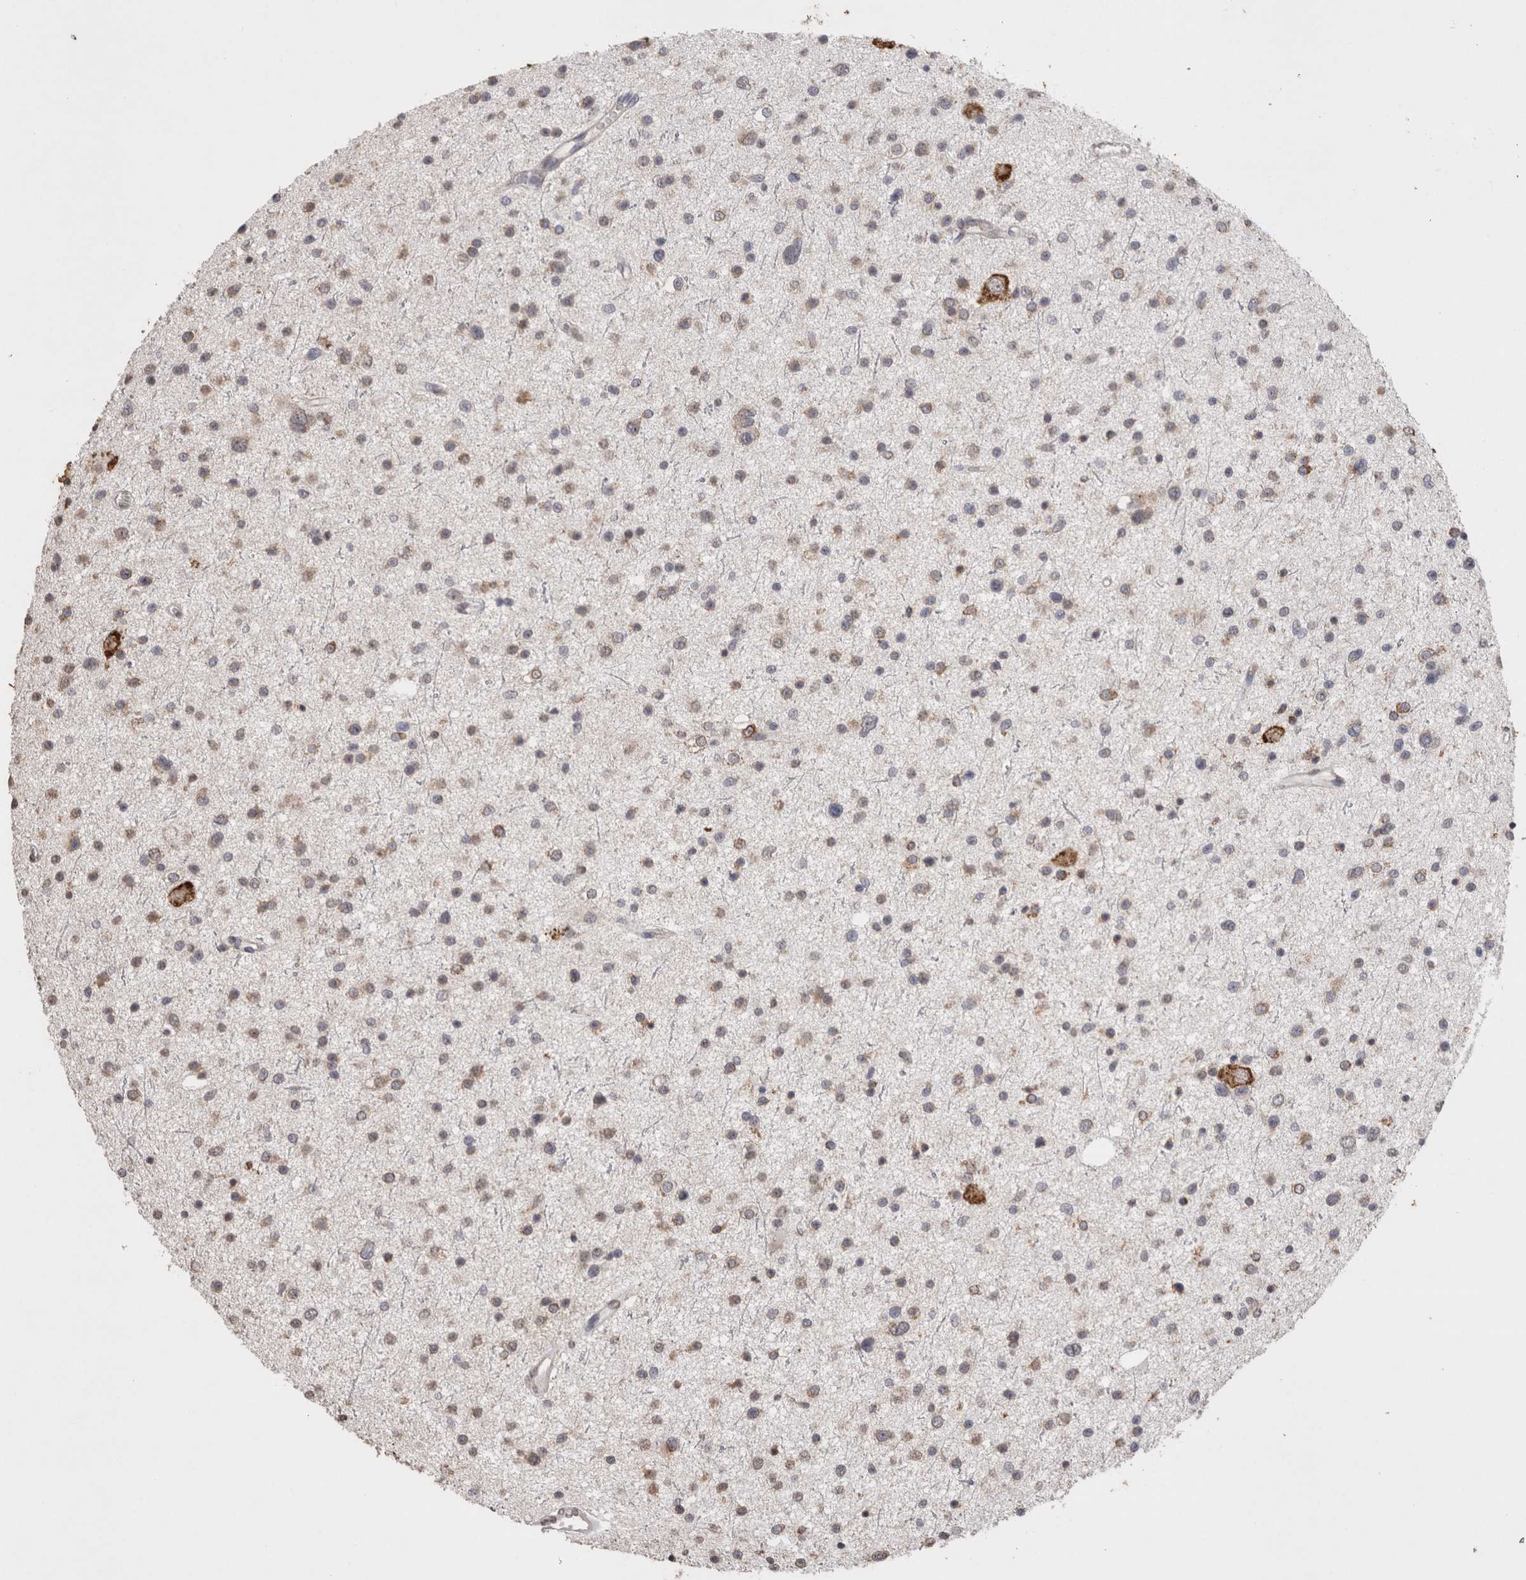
{"staining": {"intensity": "weak", "quantity": "25%-75%", "location": "cytoplasmic/membranous"}, "tissue": "glioma", "cell_type": "Tumor cells", "image_type": "cancer", "snomed": [{"axis": "morphology", "description": "Glioma, malignant, Low grade"}, {"axis": "topography", "description": "Brain"}], "caption": "Tumor cells reveal weak cytoplasmic/membranous staining in about 25%-75% of cells in glioma.", "gene": "NOMO1", "patient": {"sex": "female", "age": 37}}